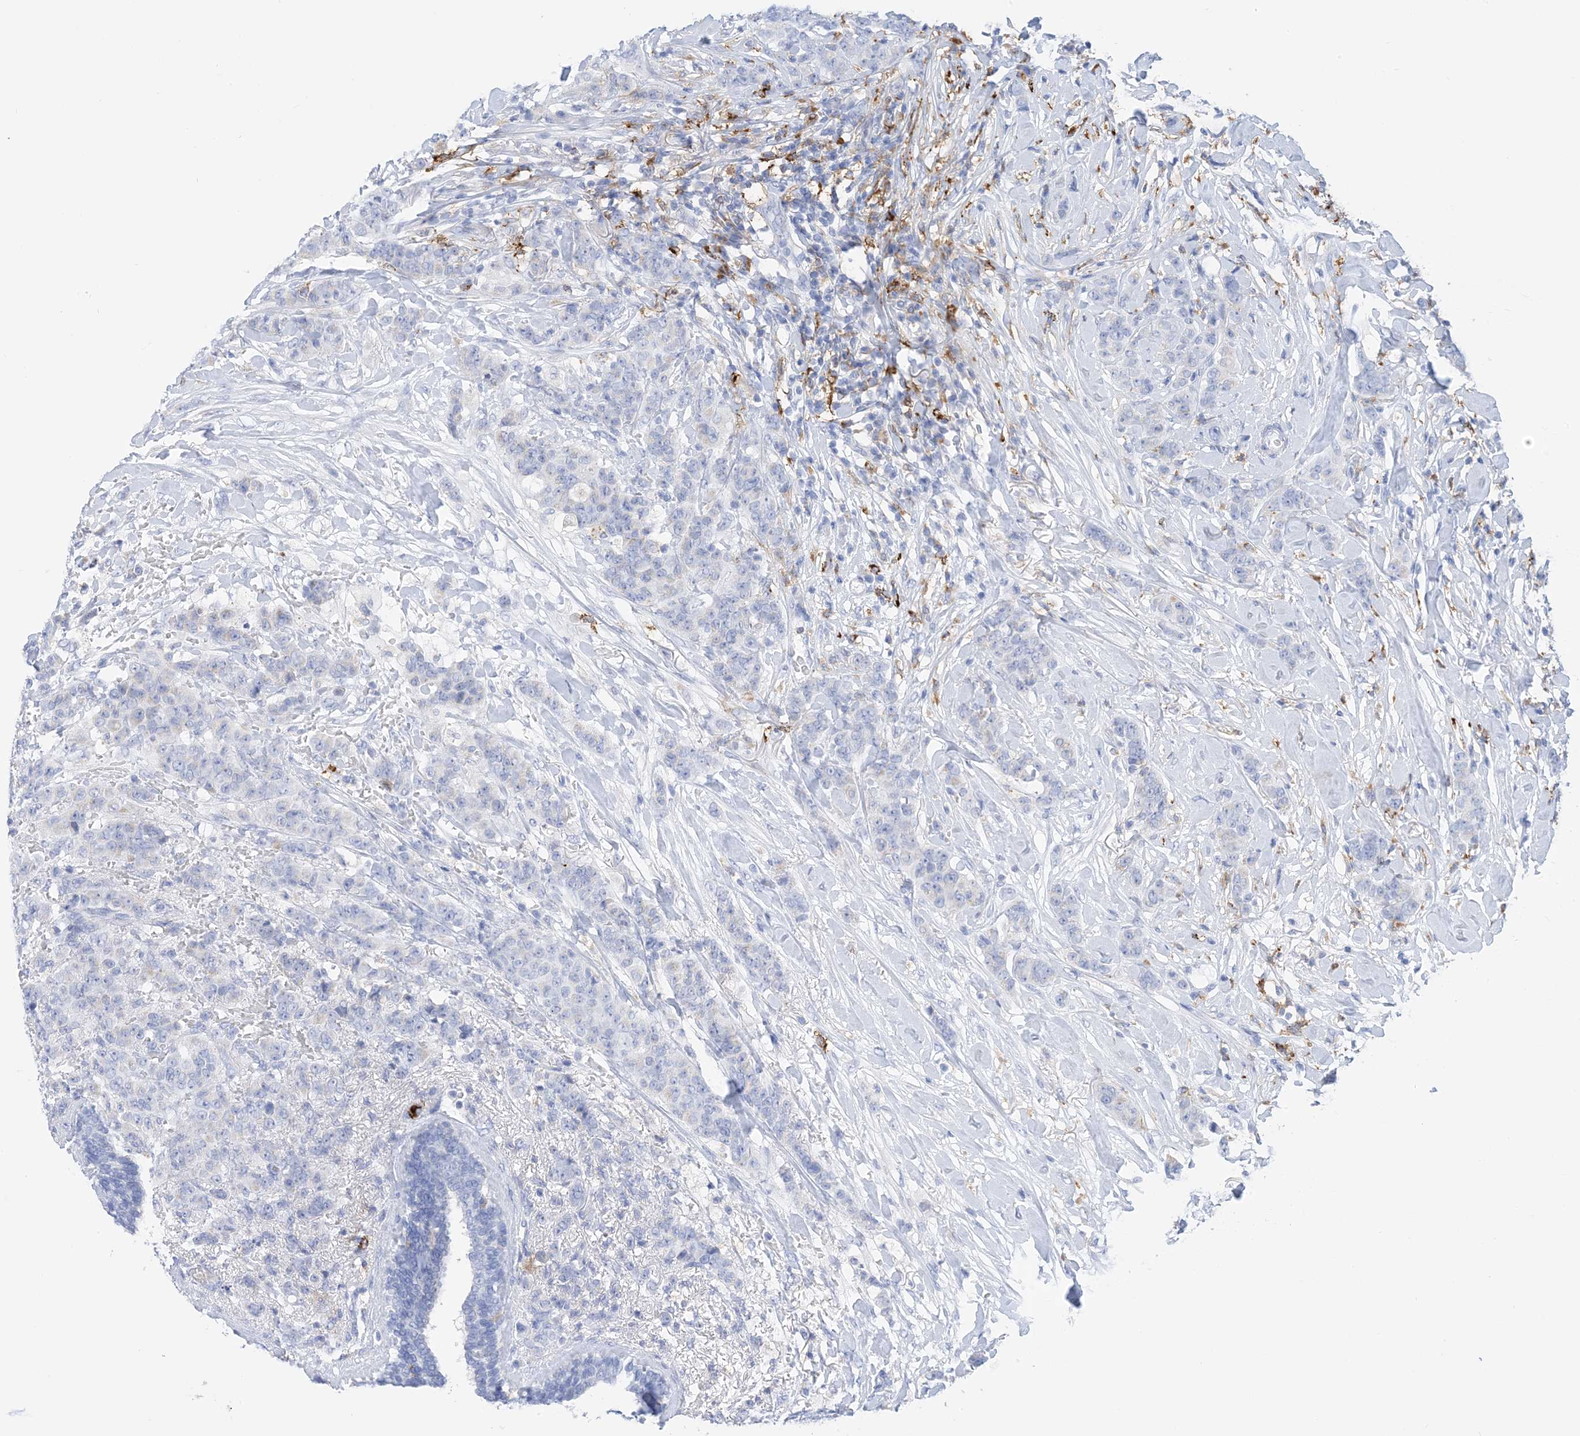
{"staining": {"intensity": "negative", "quantity": "none", "location": "none"}, "tissue": "breast cancer", "cell_type": "Tumor cells", "image_type": "cancer", "snomed": [{"axis": "morphology", "description": "Duct carcinoma"}, {"axis": "topography", "description": "Breast"}], "caption": "Protein analysis of breast invasive ductal carcinoma exhibits no significant staining in tumor cells.", "gene": "DPH3", "patient": {"sex": "female", "age": 40}}